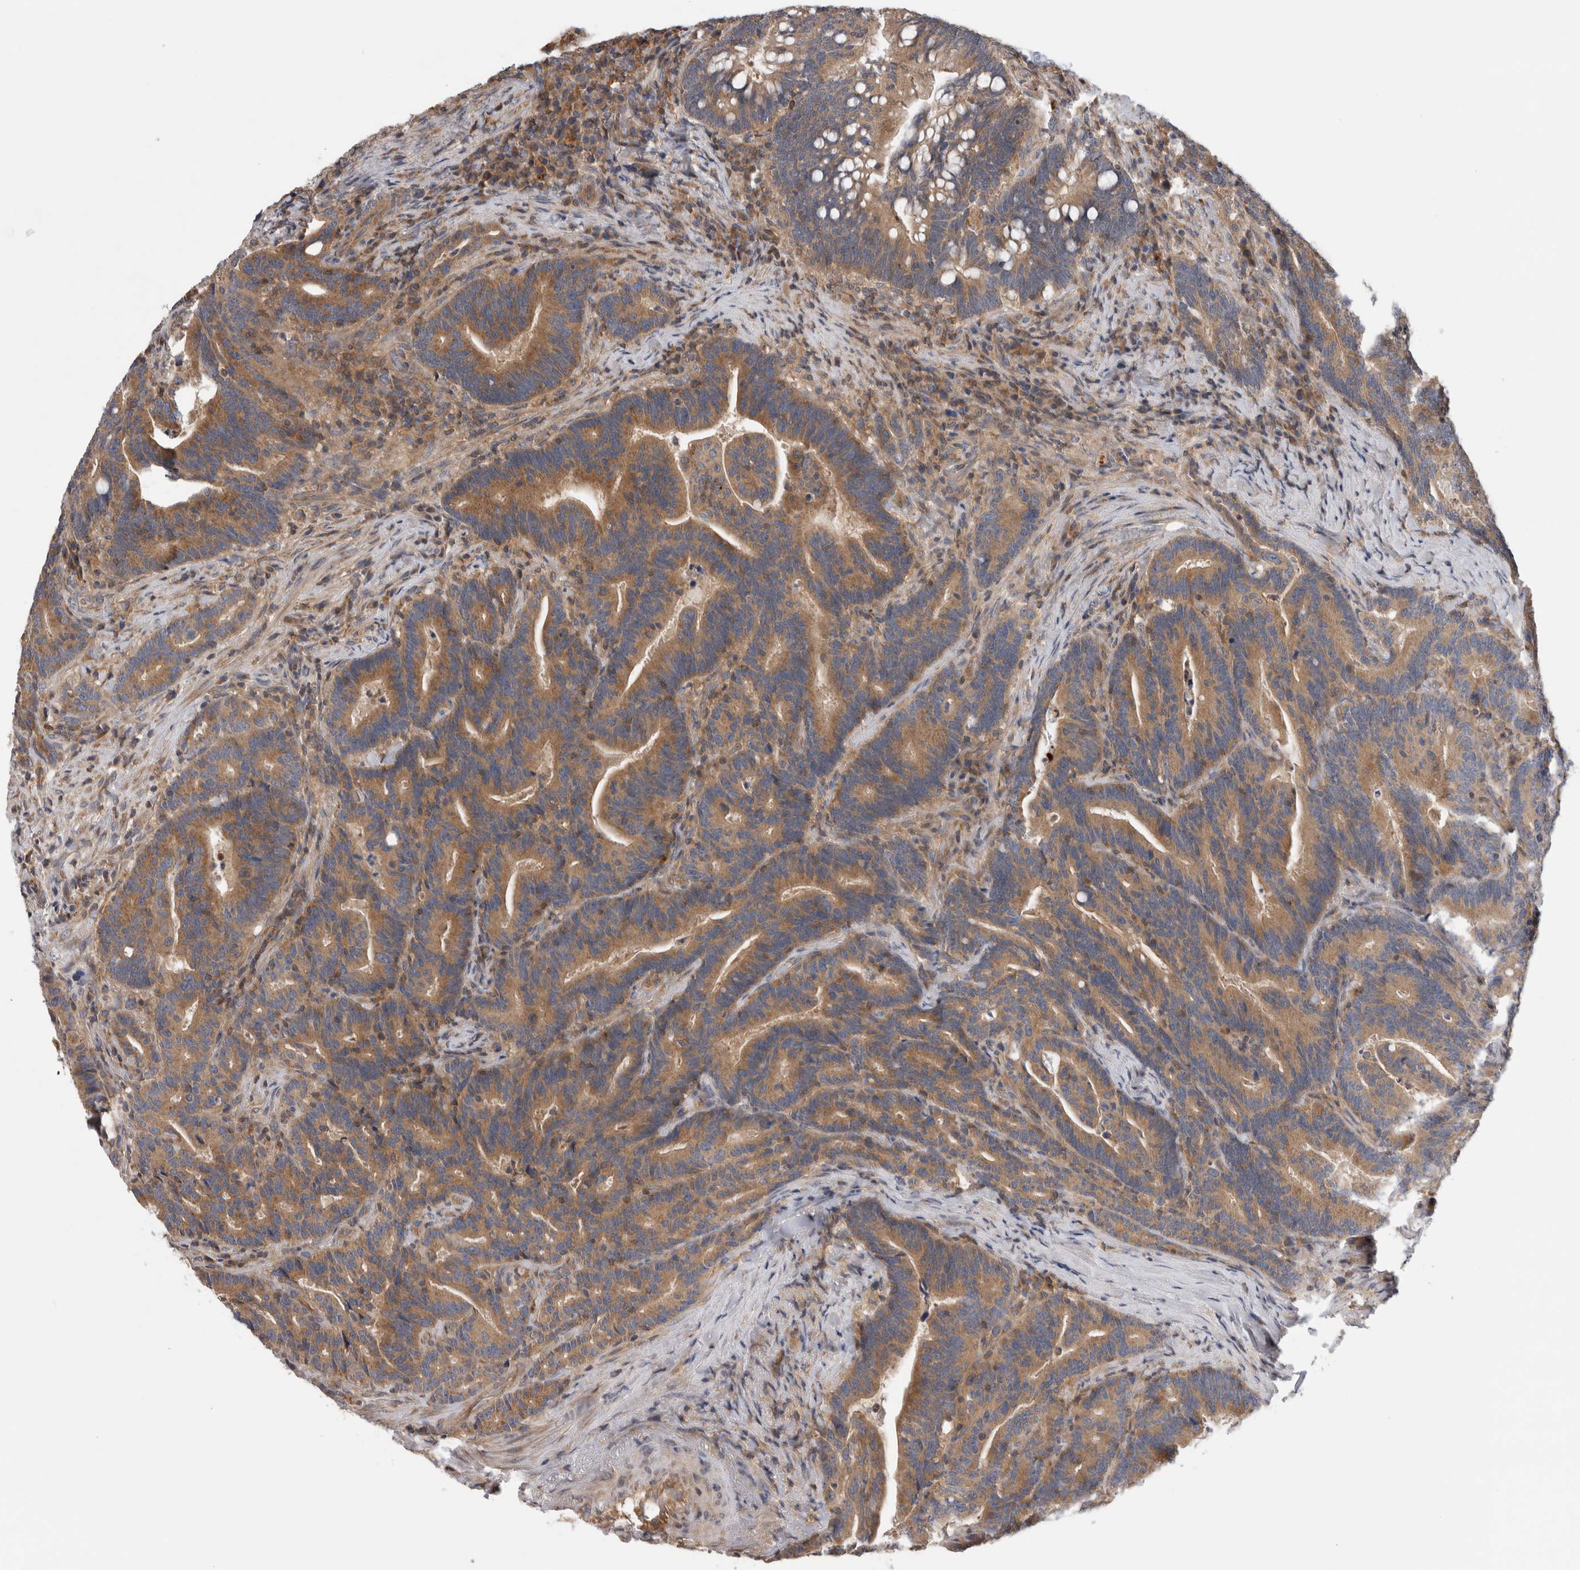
{"staining": {"intensity": "moderate", "quantity": ">75%", "location": "cytoplasmic/membranous"}, "tissue": "colorectal cancer", "cell_type": "Tumor cells", "image_type": "cancer", "snomed": [{"axis": "morphology", "description": "Adenocarcinoma, NOS"}, {"axis": "topography", "description": "Colon"}], "caption": "Colorectal cancer stained with DAB (3,3'-diaminobenzidine) immunohistochemistry reveals medium levels of moderate cytoplasmic/membranous positivity in about >75% of tumor cells.", "gene": "GRIK2", "patient": {"sex": "female", "age": 66}}